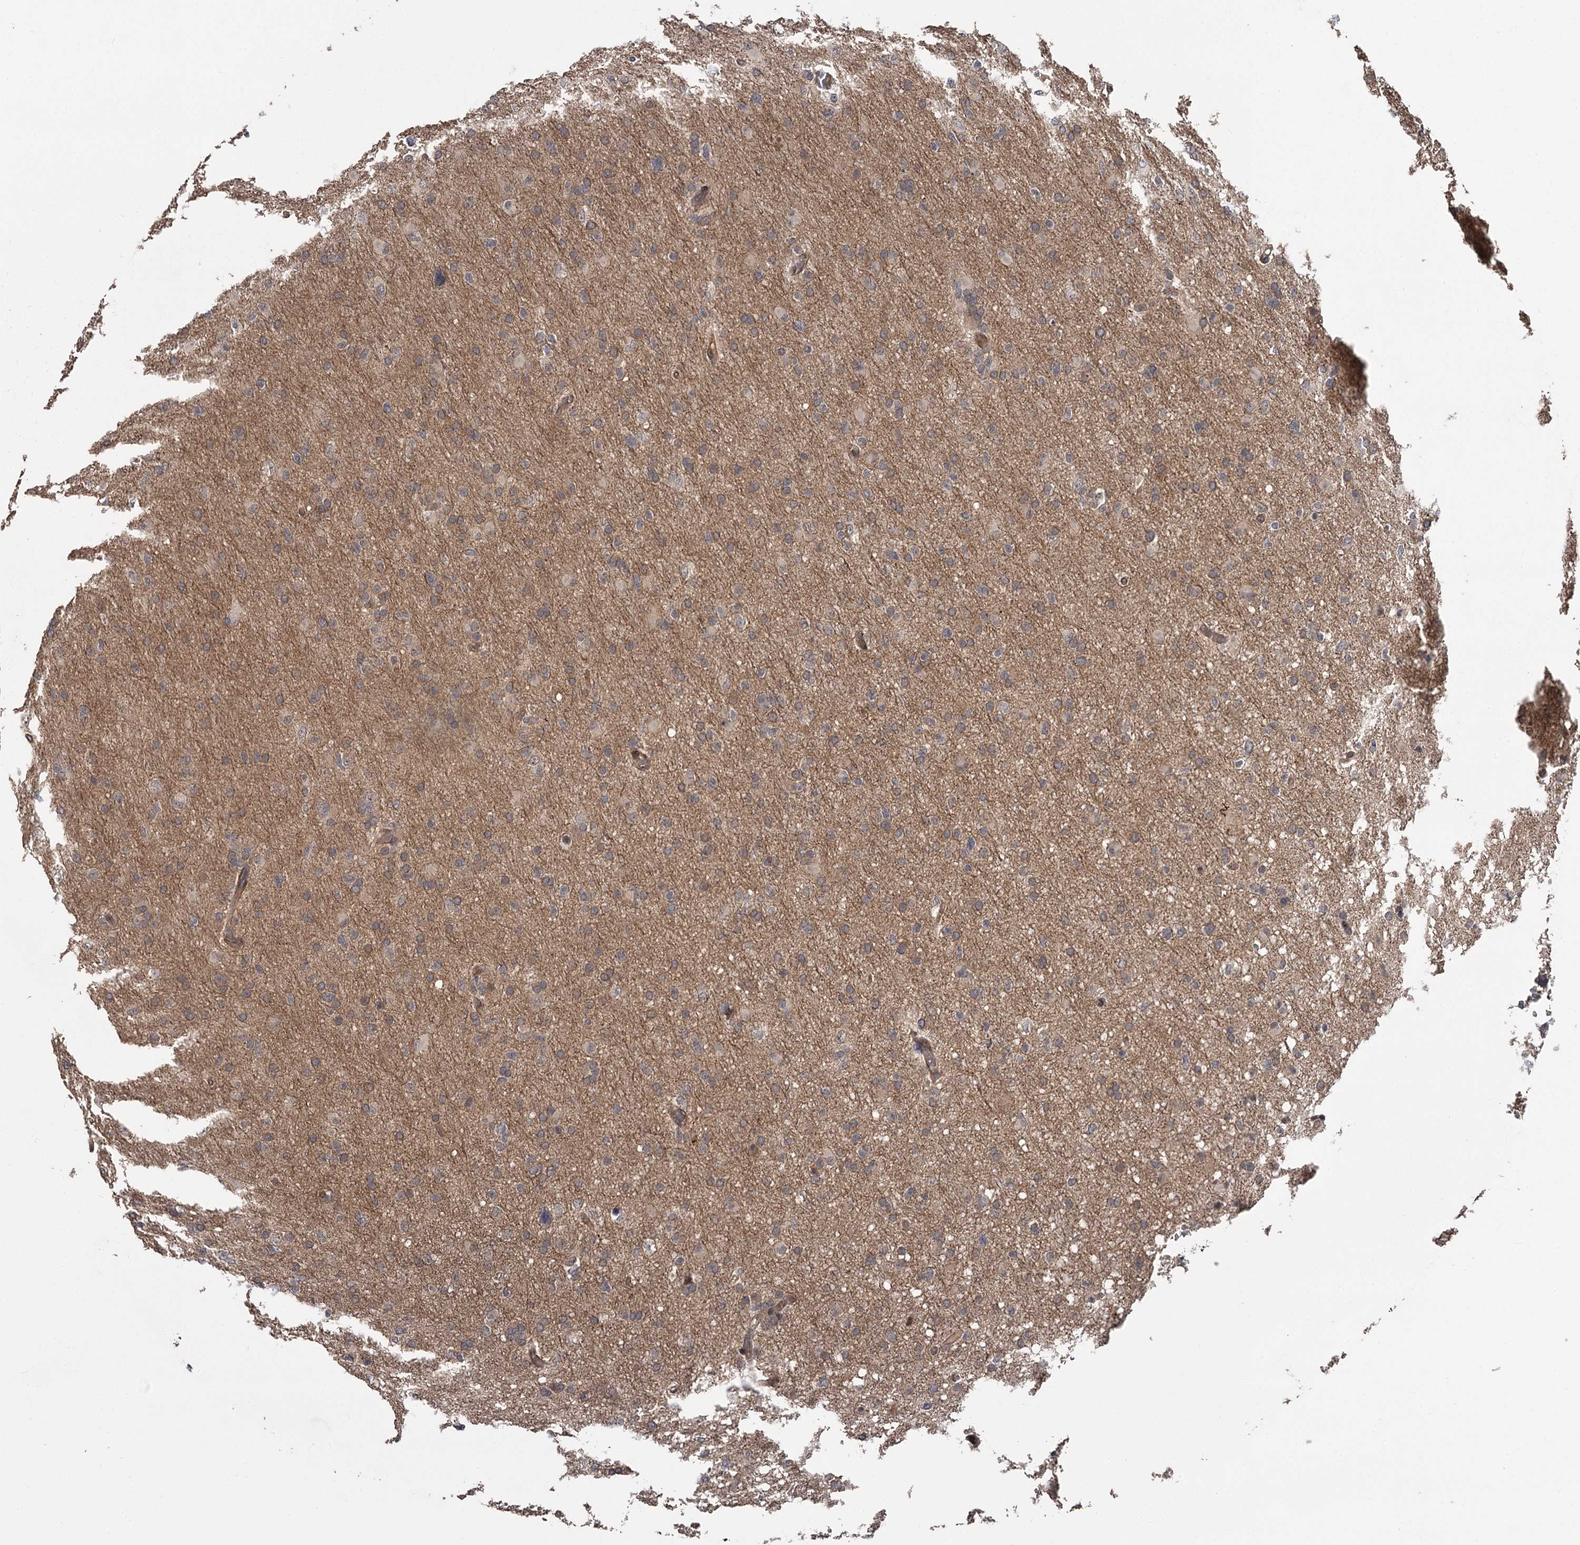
{"staining": {"intensity": "weak", "quantity": "<25%", "location": "cytoplasmic/membranous"}, "tissue": "glioma", "cell_type": "Tumor cells", "image_type": "cancer", "snomed": [{"axis": "morphology", "description": "Glioma, malignant, High grade"}, {"axis": "topography", "description": "Cerebral cortex"}], "caption": "An immunohistochemistry (IHC) image of glioma is shown. There is no staining in tumor cells of glioma.", "gene": "CDC42EP2", "patient": {"sex": "female", "age": 36}}